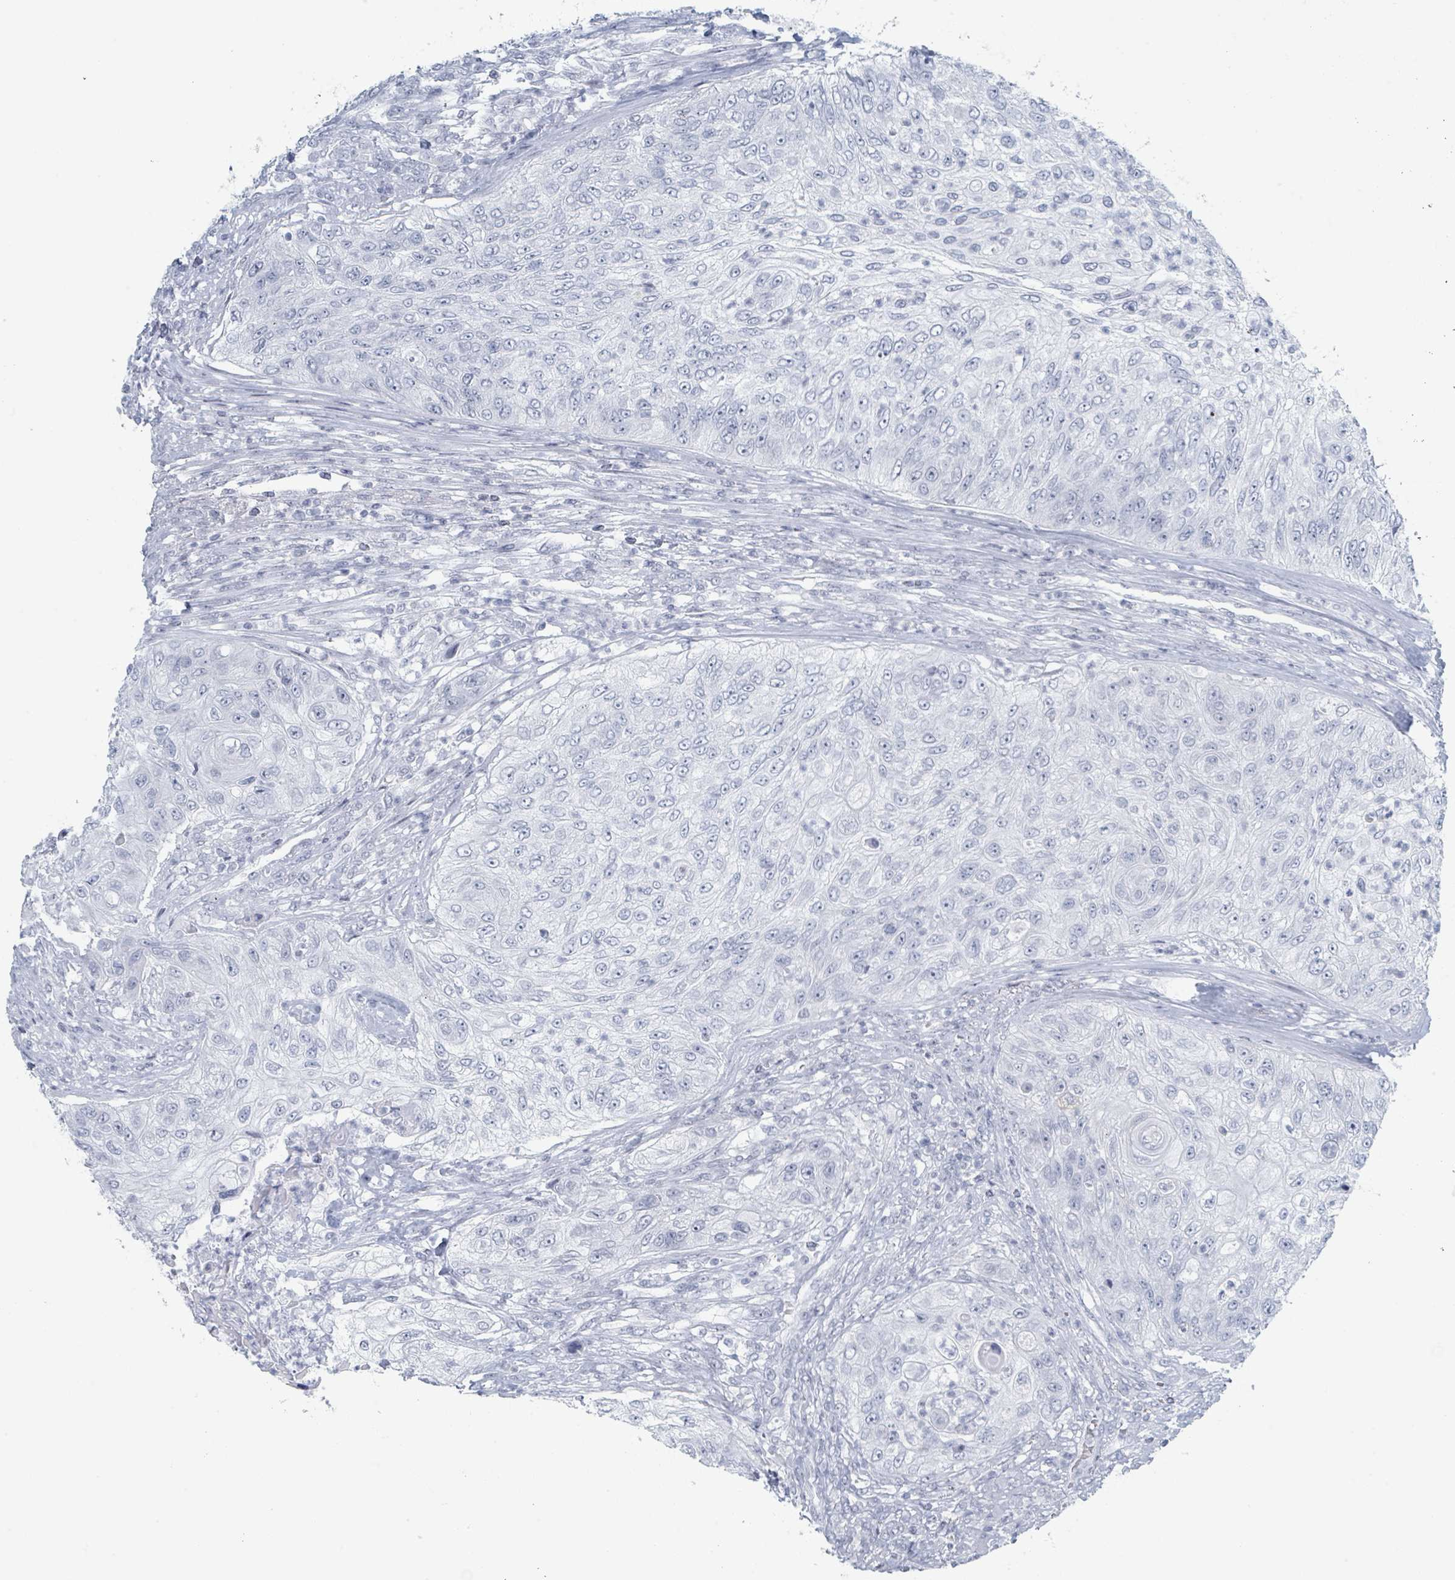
{"staining": {"intensity": "negative", "quantity": "none", "location": "none"}, "tissue": "urothelial cancer", "cell_type": "Tumor cells", "image_type": "cancer", "snomed": [{"axis": "morphology", "description": "Urothelial carcinoma, High grade"}, {"axis": "topography", "description": "Urinary bladder"}], "caption": "The histopathology image reveals no significant positivity in tumor cells of urothelial carcinoma (high-grade).", "gene": "GPR15LG", "patient": {"sex": "female", "age": 60}}